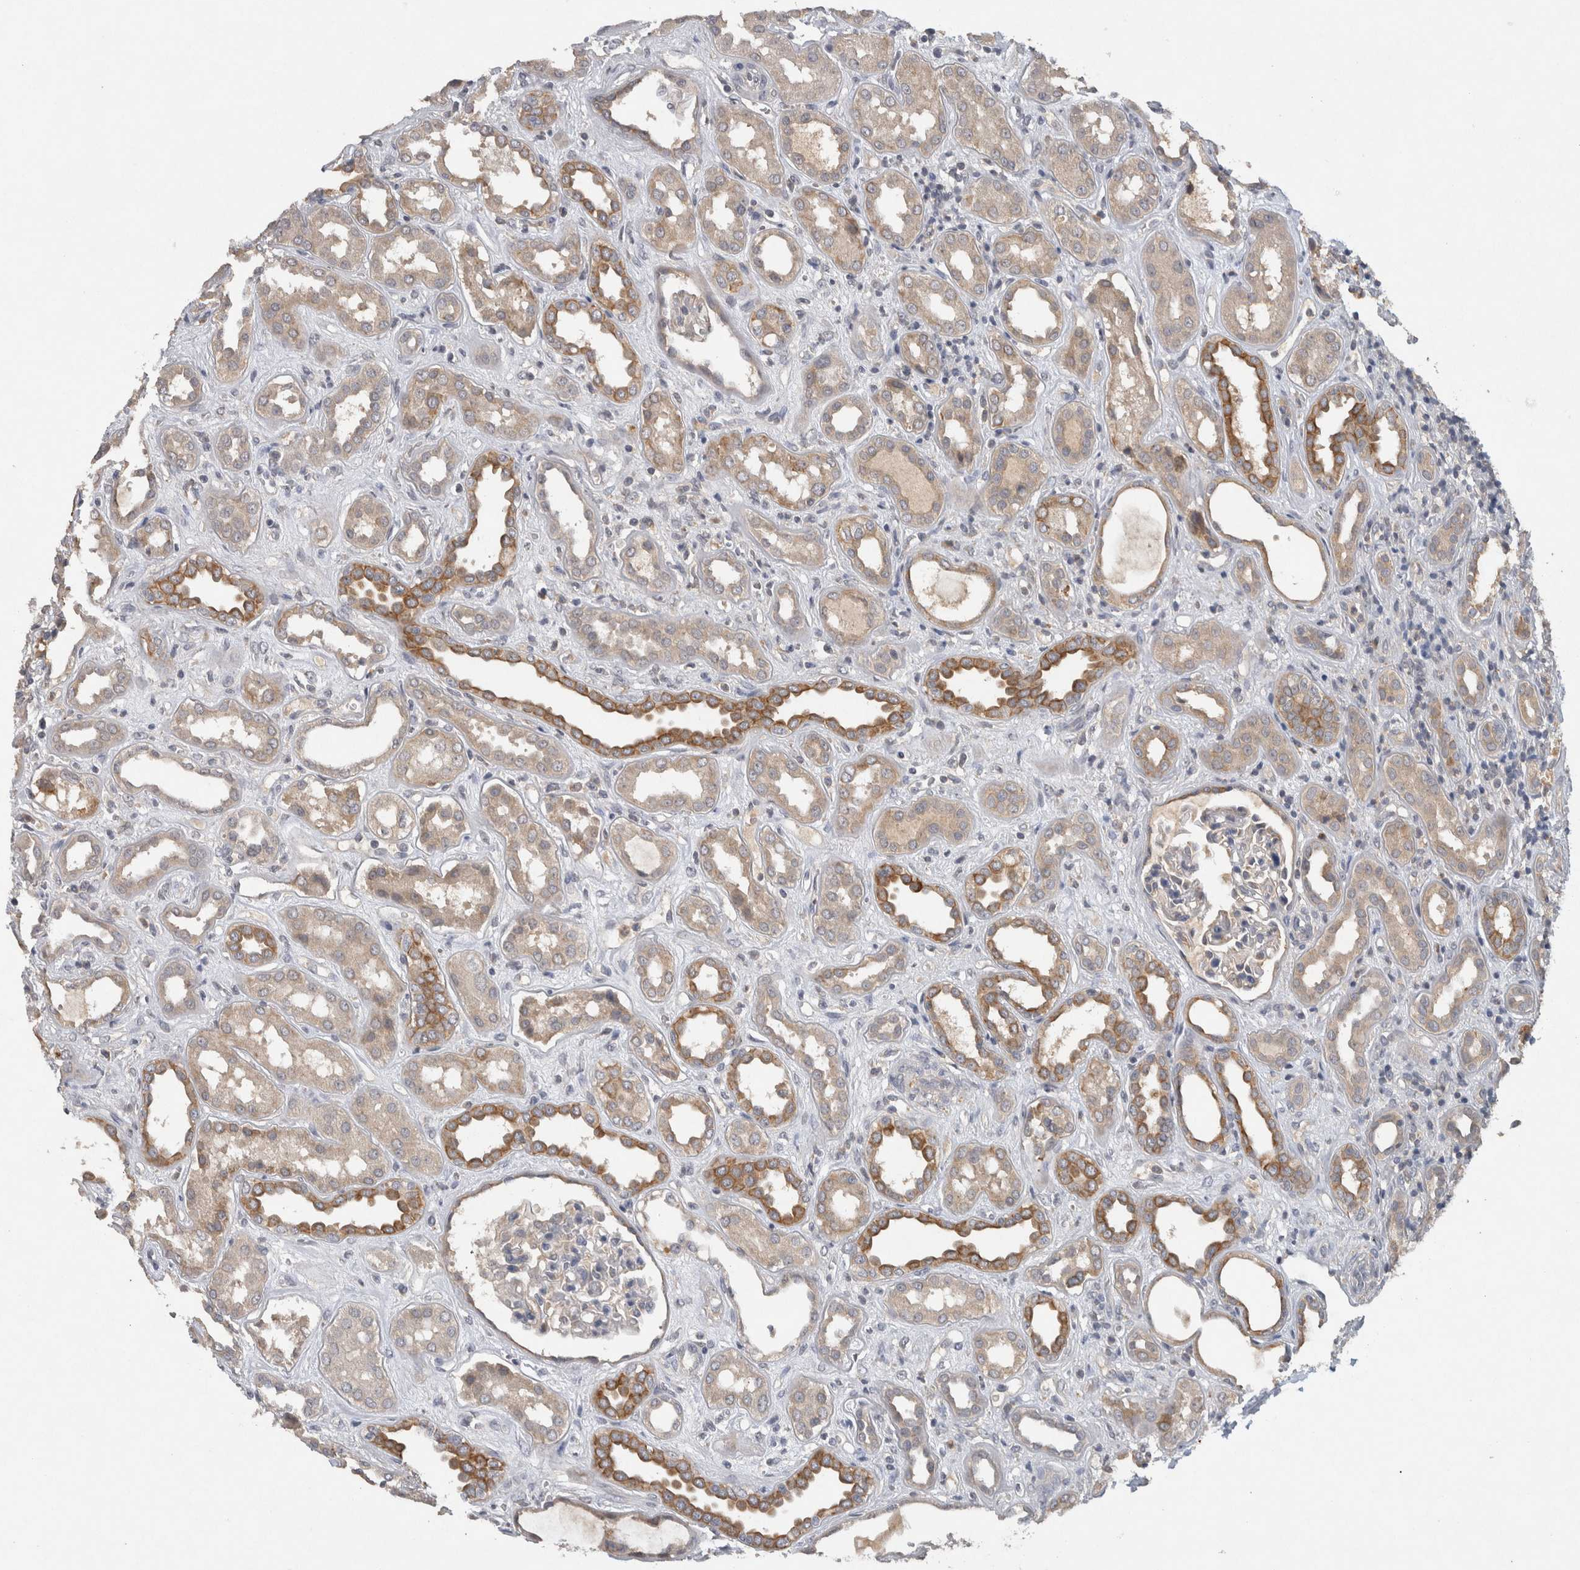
{"staining": {"intensity": "negative", "quantity": "none", "location": "none"}, "tissue": "kidney", "cell_type": "Cells in glomeruli", "image_type": "normal", "snomed": [{"axis": "morphology", "description": "Normal tissue, NOS"}, {"axis": "topography", "description": "Kidney"}], "caption": "DAB immunohistochemical staining of unremarkable kidney displays no significant positivity in cells in glomeruli. The staining was performed using DAB to visualize the protein expression in brown, while the nuclei were stained in blue with hematoxylin (Magnification: 20x).", "gene": "HEXD", "patient": {"sex": "male", "age": 59}}